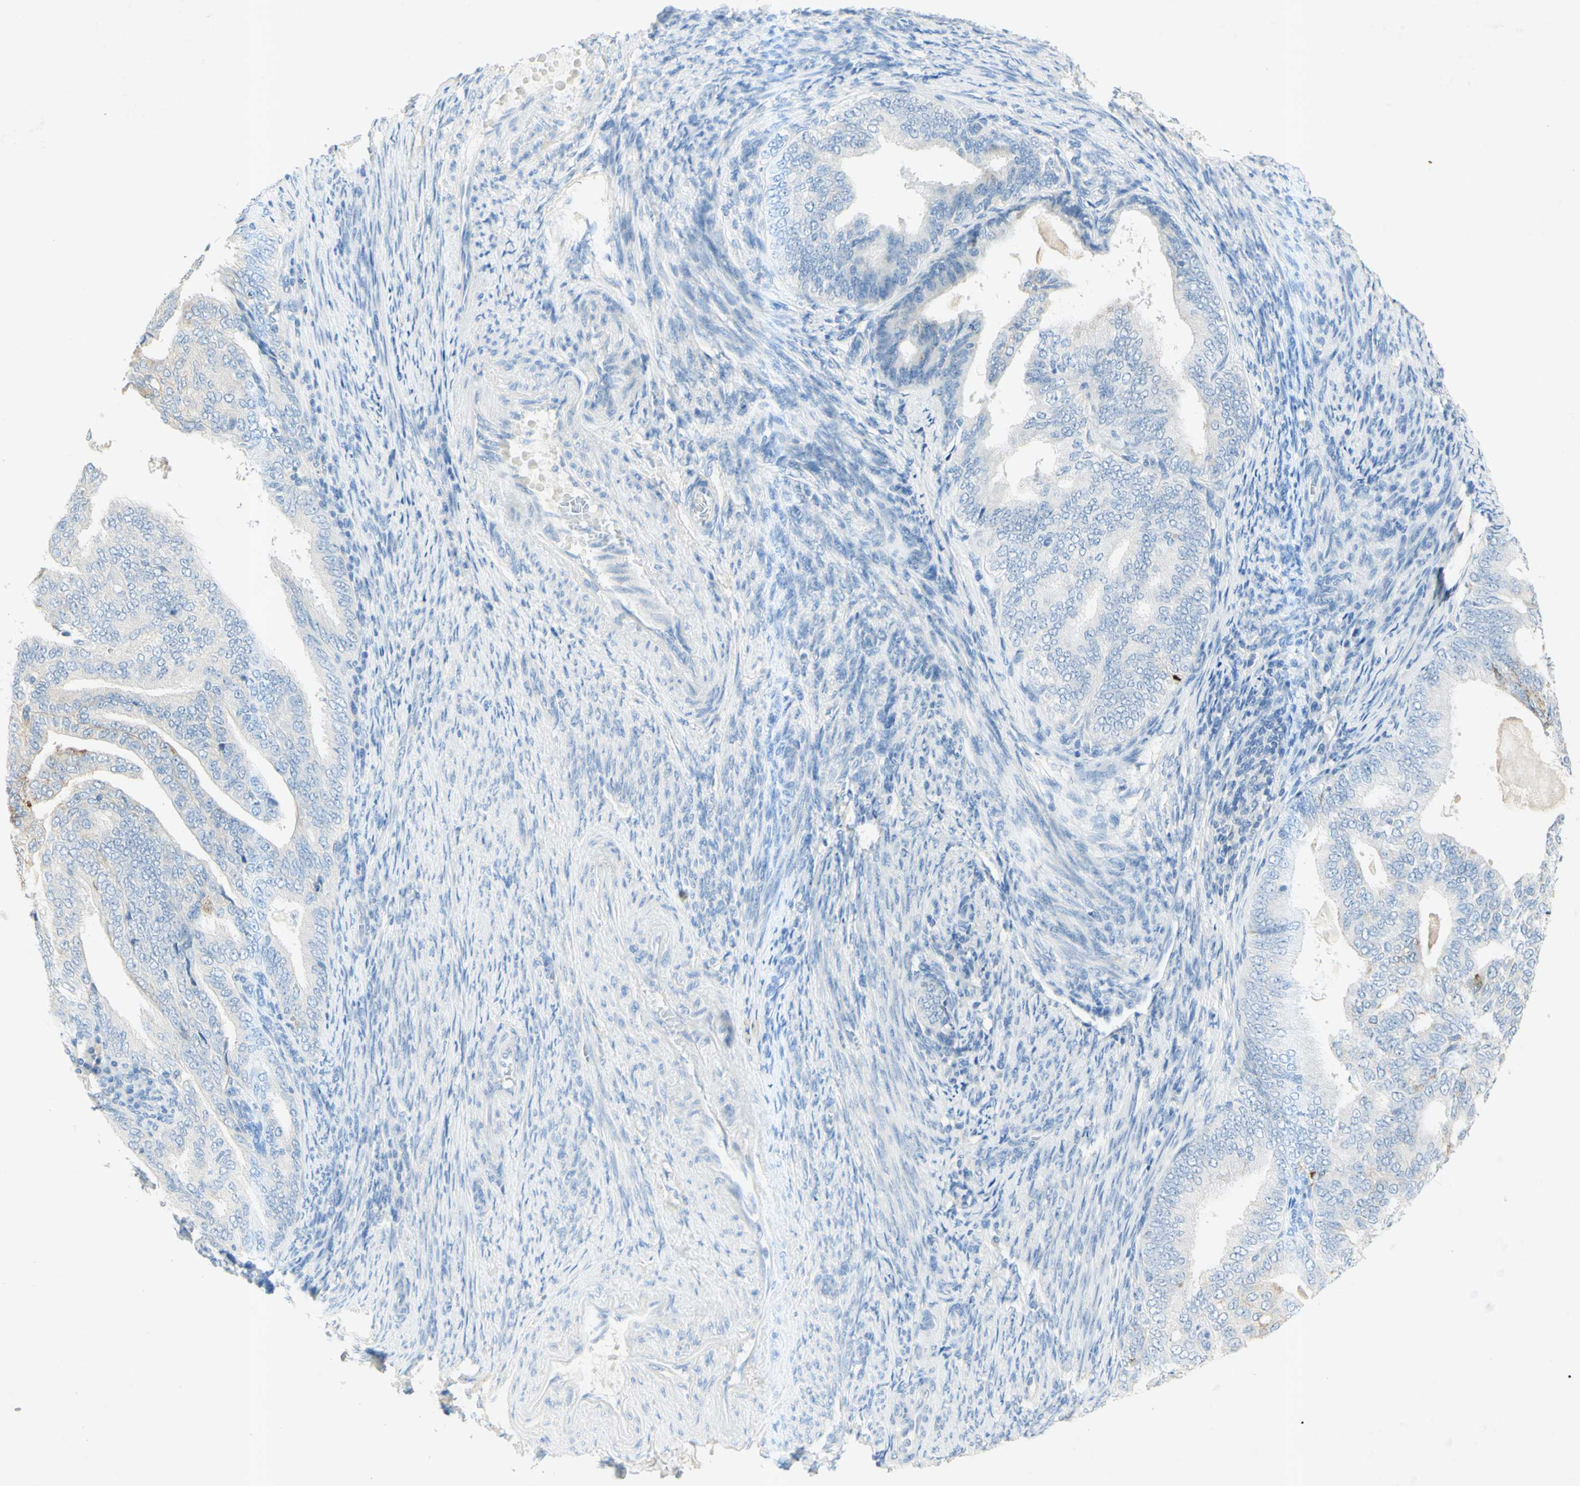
{"staining": {"intensity": "moderate", "quantity": "<25%", "location": "cytoplasmic/membranous"}, "tissue": "endometrial cancer", "cell_type": "Tumor cells", "image_type": "cancer", "snomed": [{"axis": "morphology", "description": "Adenocarcinoma, NOS"}, {"axis": "topography", "description": "Endometrium"}], "caption": "A micrograph of endometrial cancer stained for a protein reveals moderate cytoplasmic/membranous brown staining in tumor cells. (DAB (3,3'-diaminobenzidine) IHC, brown staining for protein, blue staining for nuclei).", "gene": "GDF15", "patient": {"sex": "female", "age": 58}}